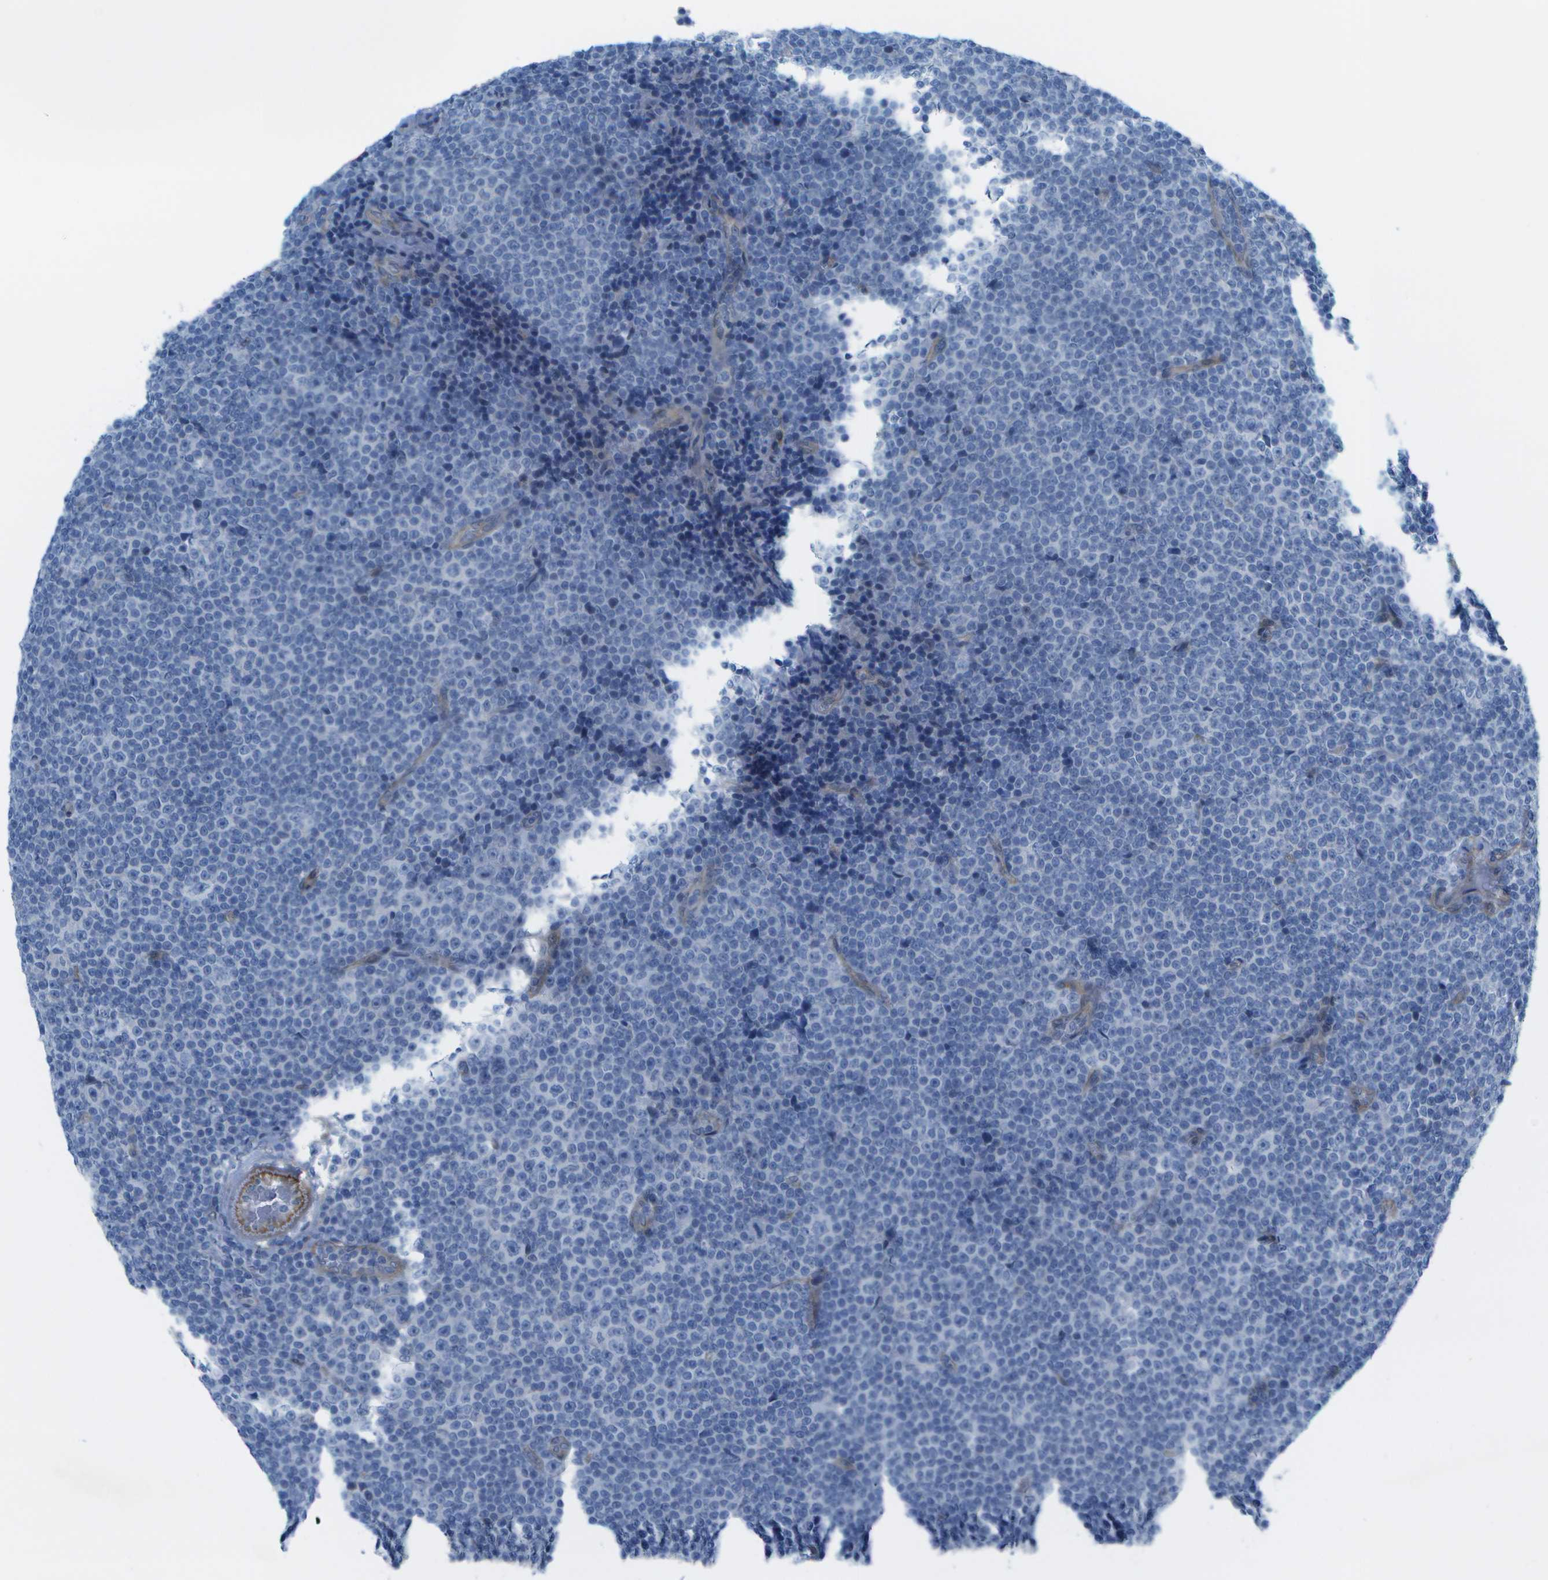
{"staining": {"intensity": "negative", "quantity": "none", "location": "none"}, "tissue": "lymphoma", "cell_type": "Tumor cells", "image_type": "cancer", "snomed": [{"axis": "morphology", "description": "Malignant lymphoma, non-Hodgkin's type, Low grade"}, {"axis": "topography", "description": "Lymph node"}], "caption": "IHC histopathology image of malignant lymphoma, non-Hodgkin's type (low-grade) stained for a protein (brown), which reveals no positivity in tumor cells. (Brightfield microscopy of DAB immunohistochemistry at high magnification).", "gene": "SORBS3", "patient": {"sex": "female", "age": 67}}